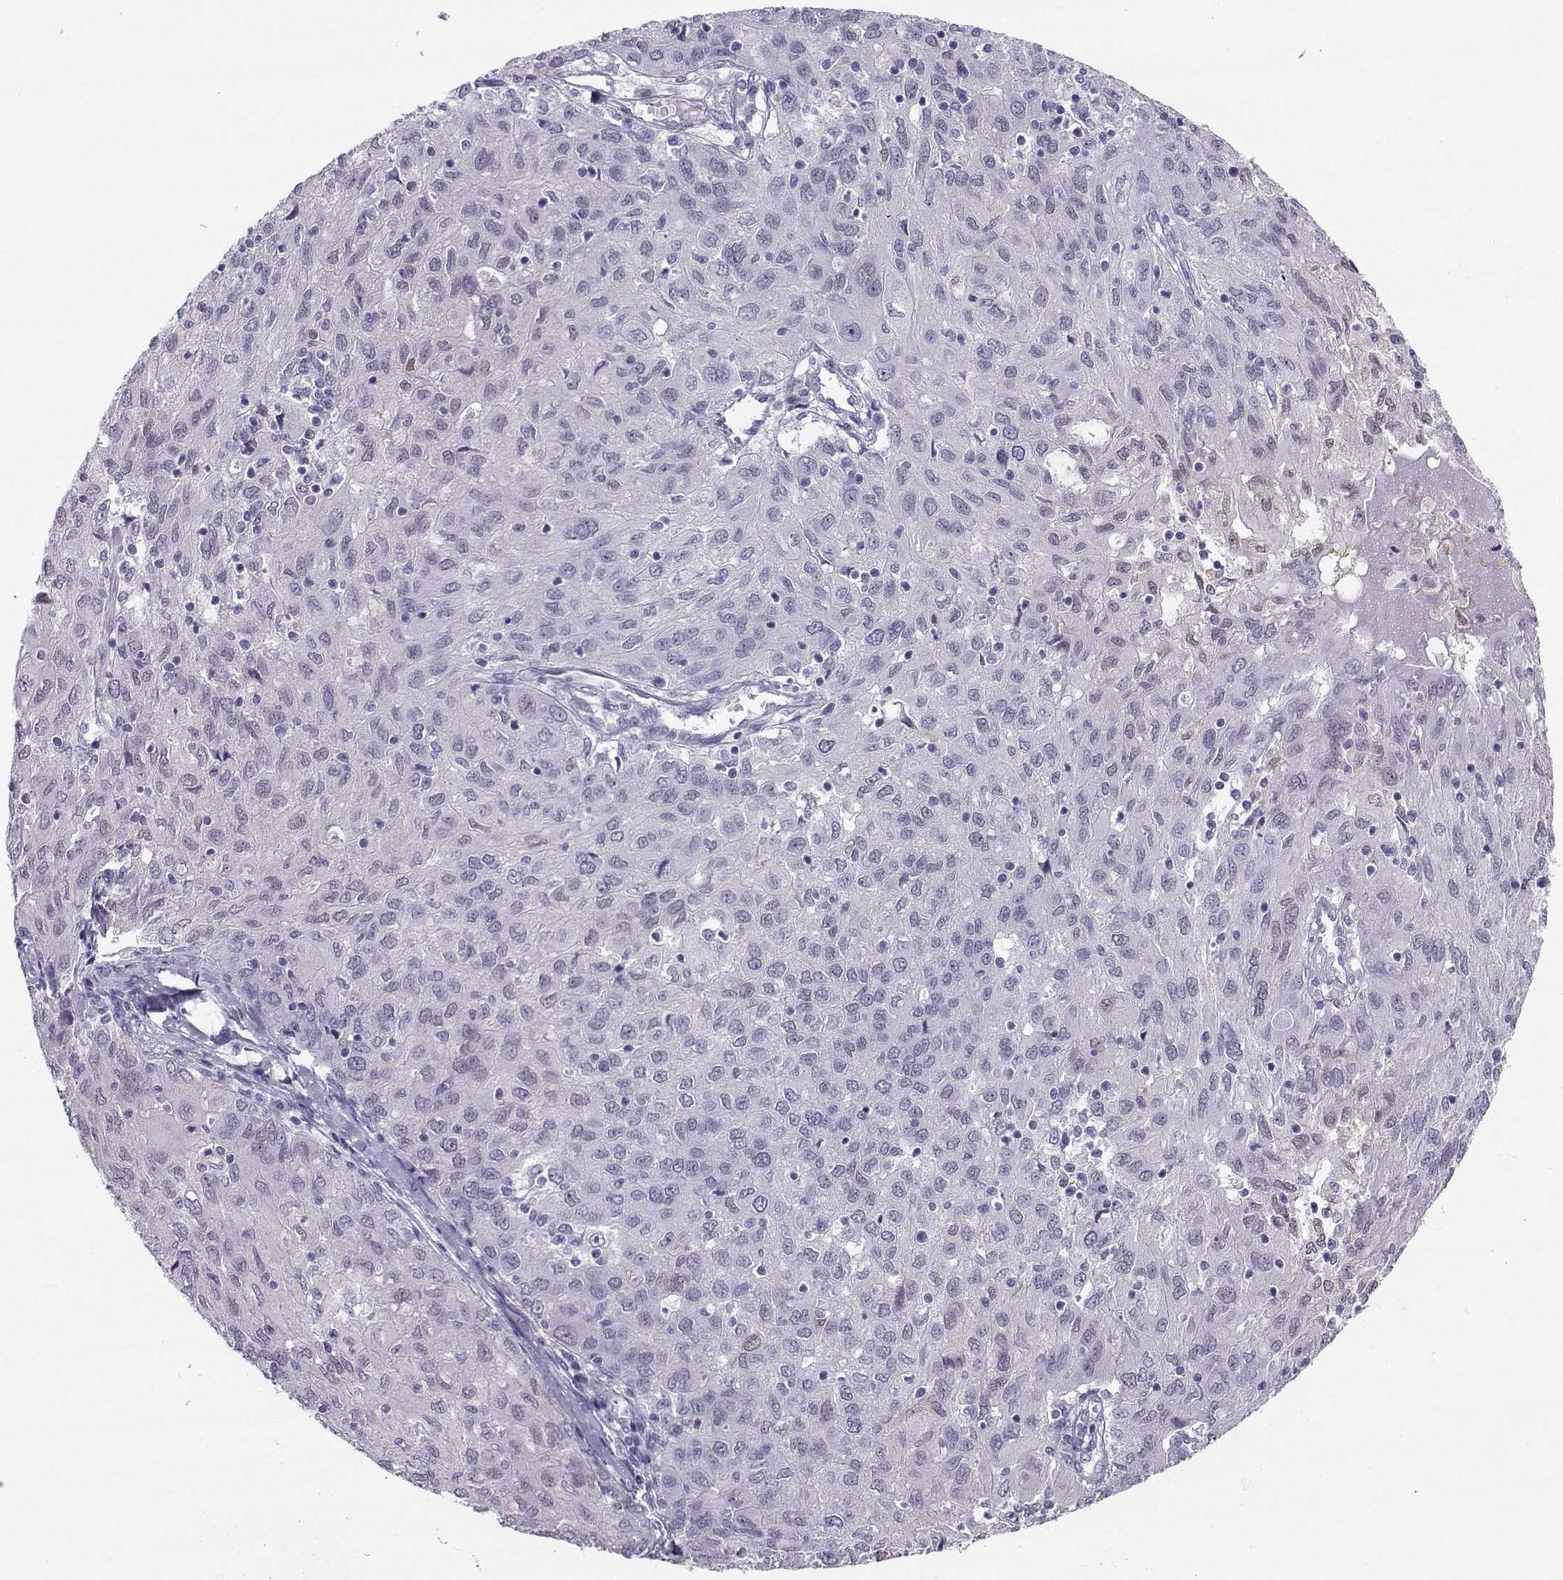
{"staining": {"intensity": "weak", "quantity": "<25%", "location": "nuclear"}, "tissue": "ovarian cancer", "cell_type": "Tumor cells", "image_type": "cancer", "snomed": [{"axis": "morphology", "description": "Carcinoma, endometroid"}, {"axis": "topography", "description": "Ovary"}], "caption": "Human endometroid carcinoma (ovarian) stained for a protein using immunohistochemistry shows no expression in tumor cells.", "gene": "PGK1", "patient": {"sex": "female", "age": 50}}